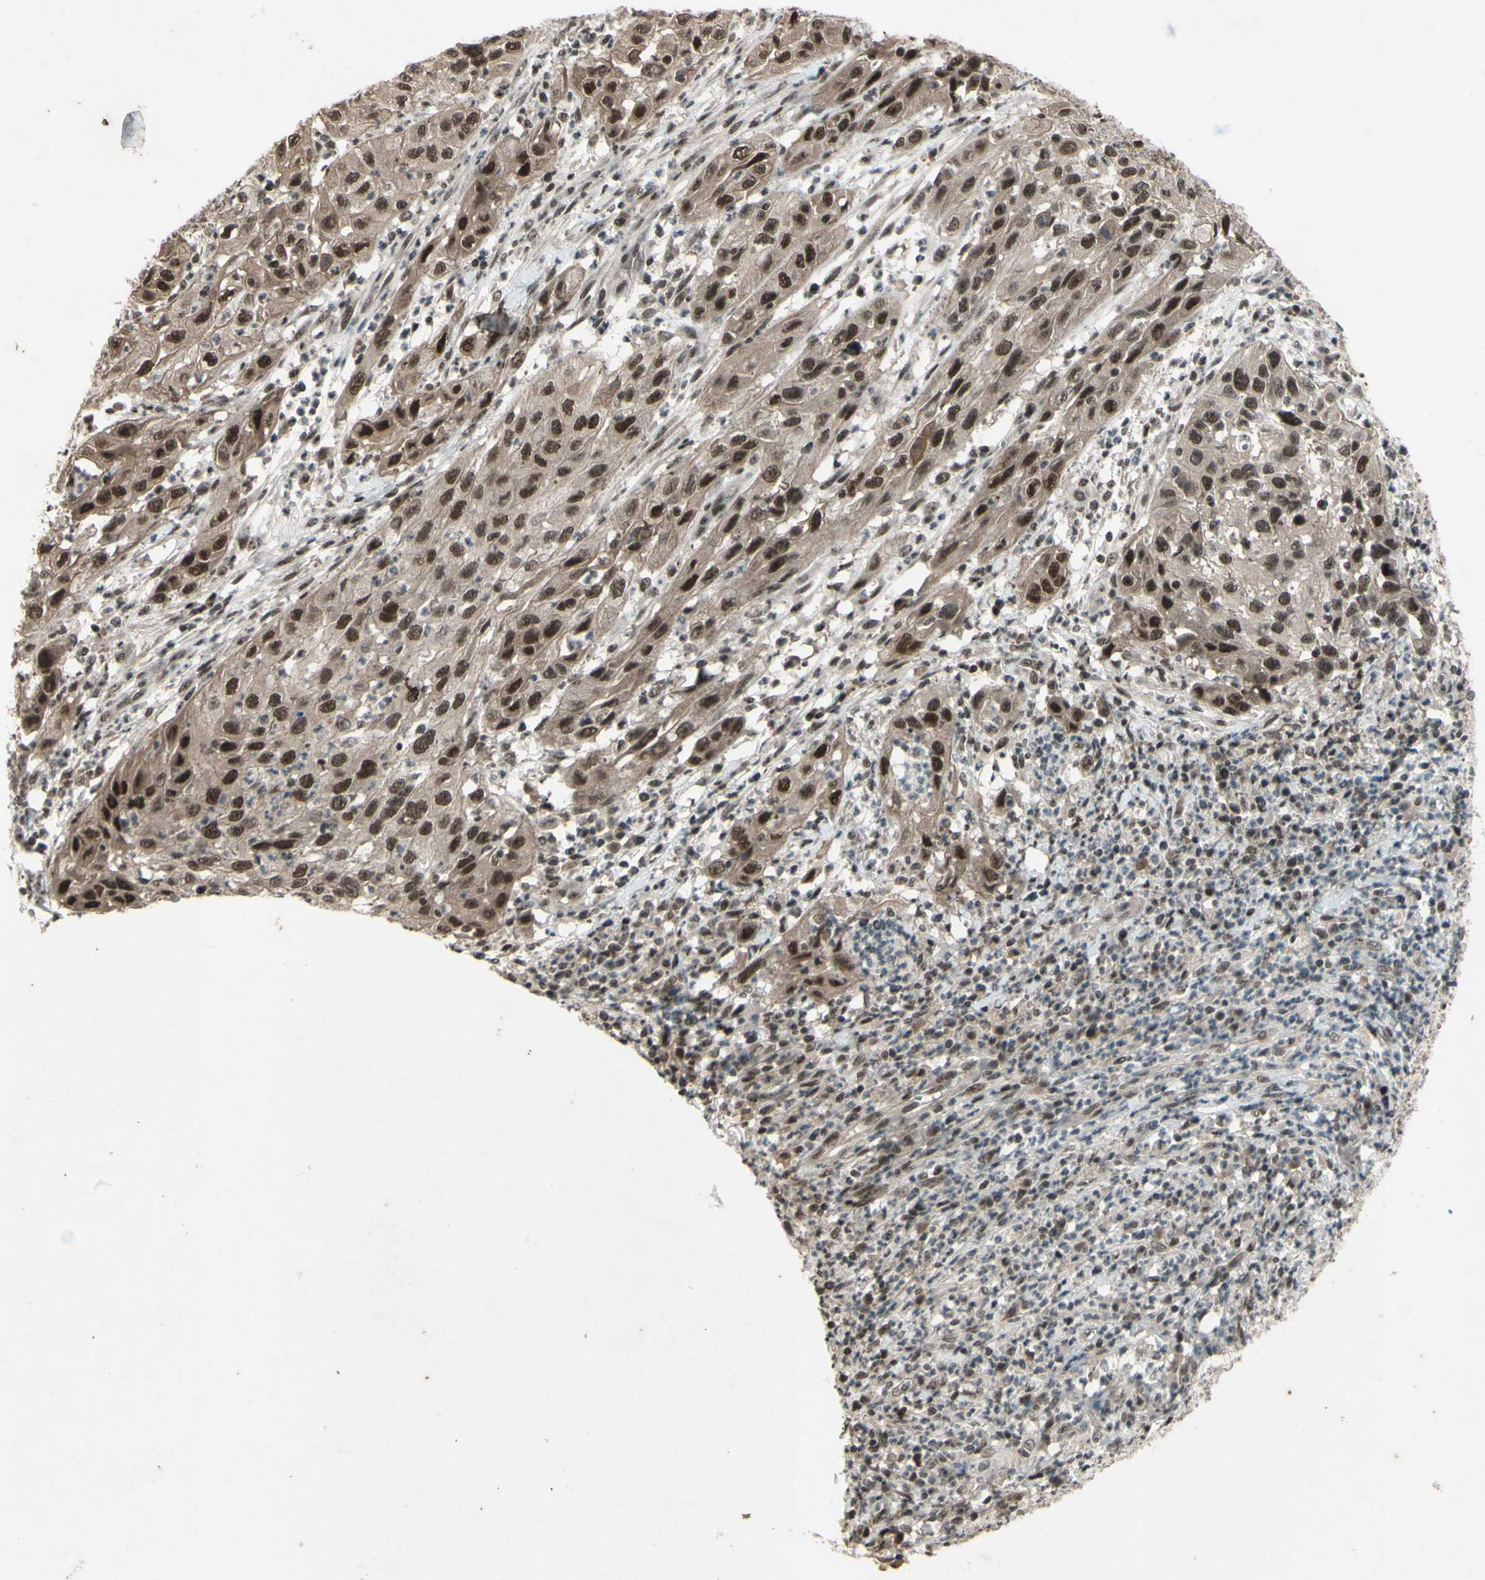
{"staining": {"intensity": "strong", "quantity": ">75%", "location": "cytoplasmic/membranous,nuclear"}, "tissue": "cervical cancer", "cell_type": "Tumor cells", "image_type": "cancer", "snomed": [{"axis": "morphology", "description": "Squamous cell carcinoma, NOS"}, {"axis": "topography", "description": "Cervix"}], "caption": "A brown stain labels strong cytoplasmic/membranous and nuclear positivity of a protein in human cervical cancer (squamous cell carcinoma) tumor cells. The staining was performed using DAB, with brown indicating positive protein expression. Nuclei are stained blue with hematoxylin.", "gene": "SNW1", "patient": {"sex": "female", "age": 32}}